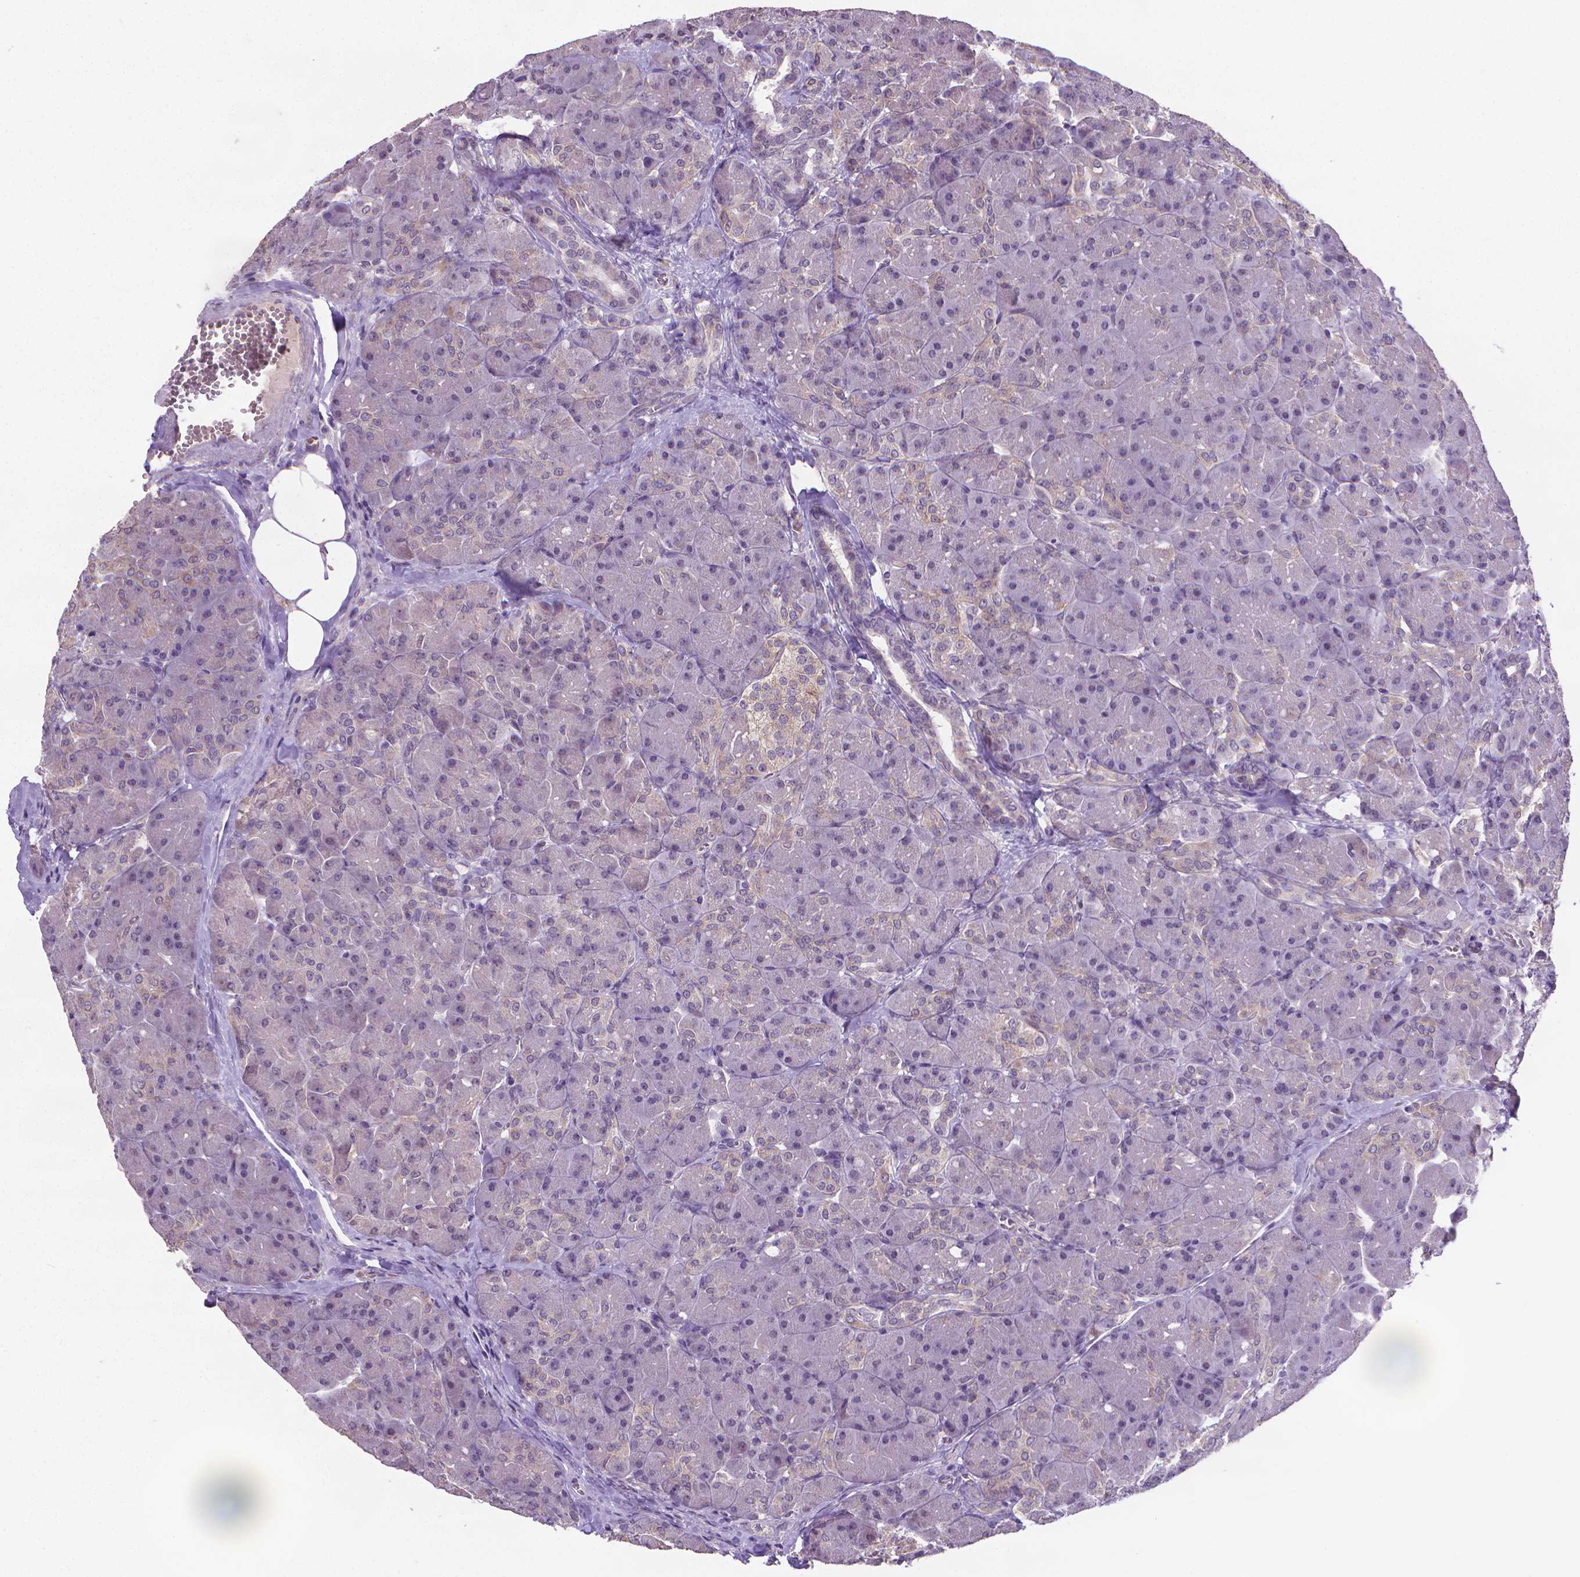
{"staining": {"intensity": "negative", "quantity": "none", "location": "none"}, "tissue": "pancreas", "cell_type": "Exocrine glandular cells", "image_type": "normal", "snomed": [{"axis": "morphology", "description": "Normal tissue, NOS"}, {"axis": "topography", "description": "Pancreas"}], "caption": "Micrograph shows no protein staining in exocrine glandular cells of unremarkable pancreas.", "gene": "GPR63", "patient": {"sex": "male", "age": 55}}